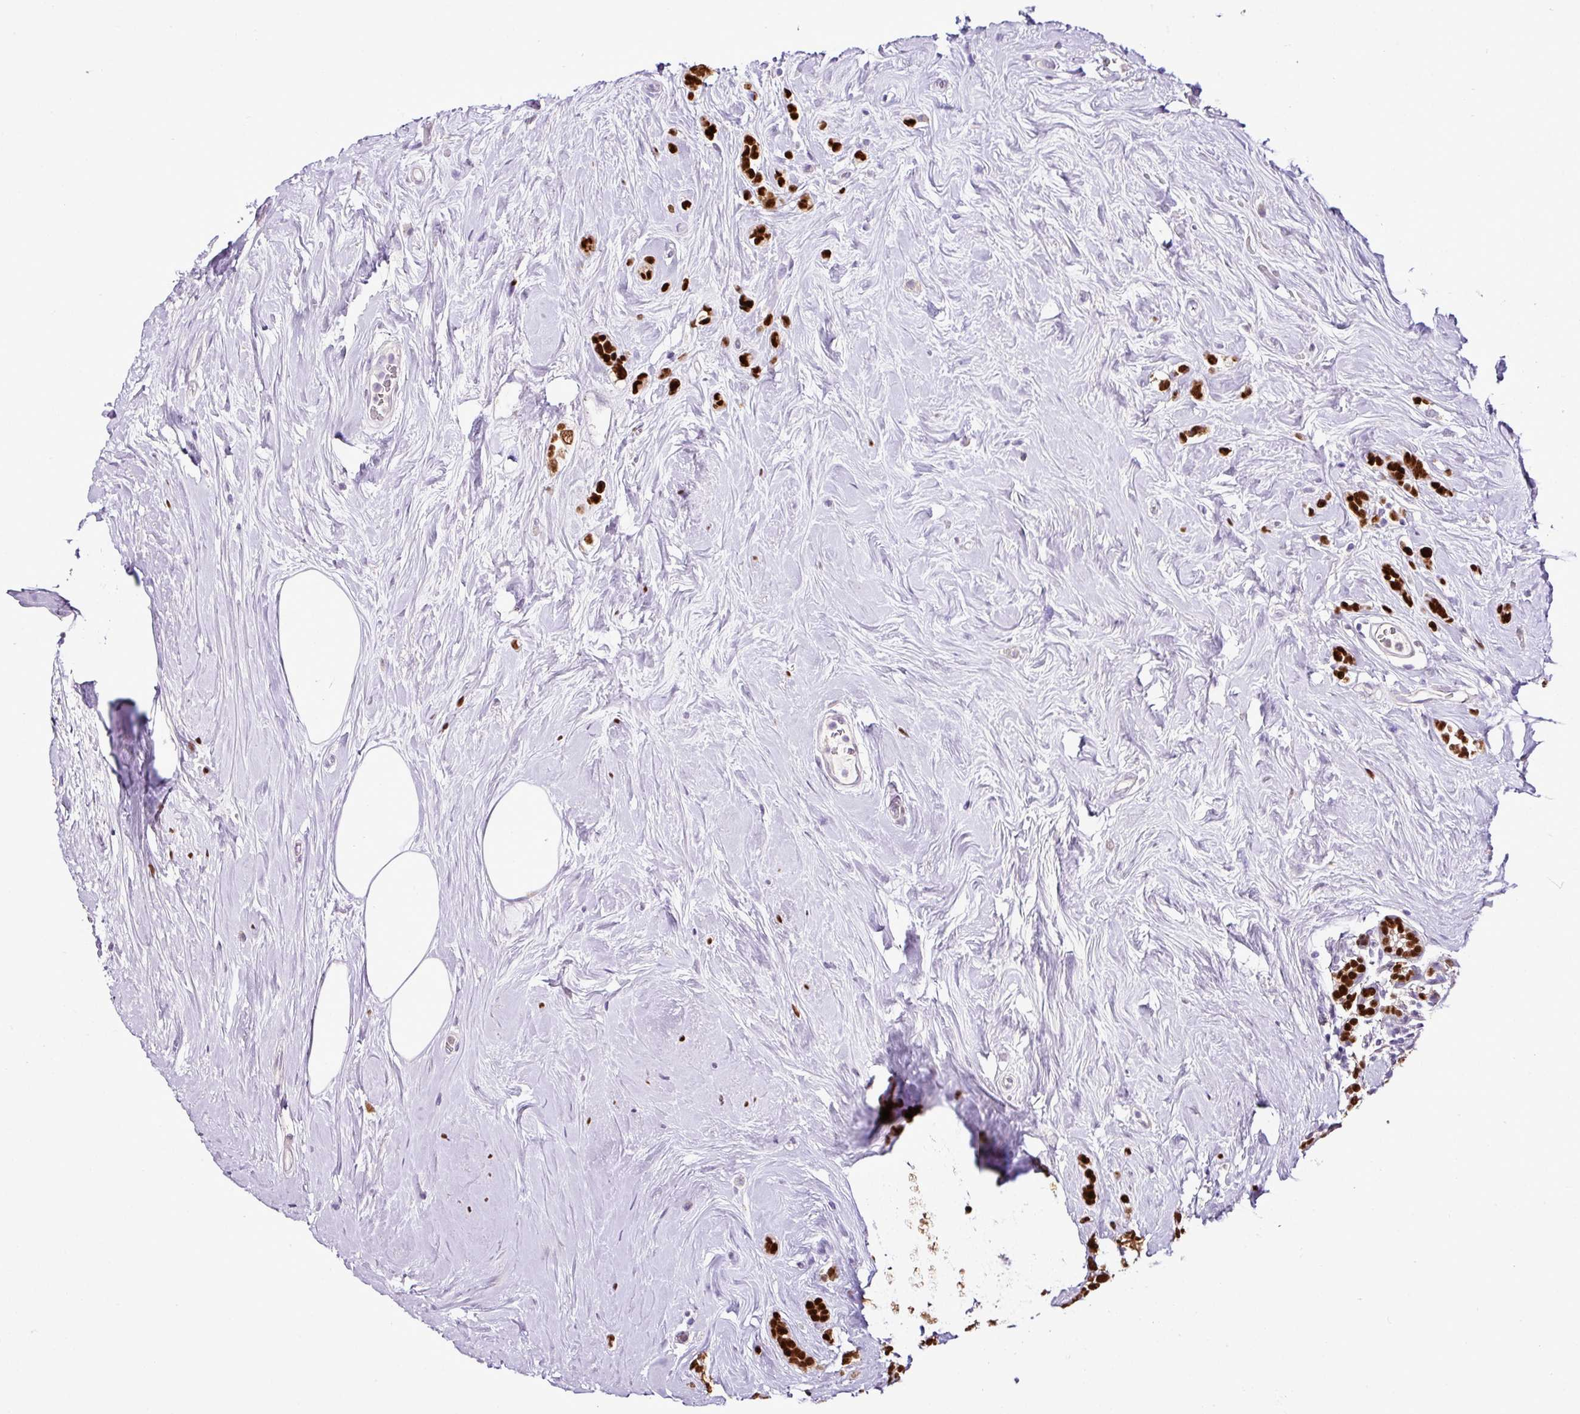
{"staining": {"intensity": "strong", "quantity": ">75%", "location": "nuclear"}, "tissue": "breast cancer", "cell_type": "Tumor cells", "image_type": "cancer", "snomed": [{"axis": "morphology", "description": "Duct carcinoma"}, {"axis": "topography", "description": "Breast"}], "caption": "Protein staining exhibits strong nuclear positivity in about >75% of tumor cells in breast cancer (invasive ductal carcinoma).", "gene": "ESR1", "patient": {"sex": "female", "age": 75}}